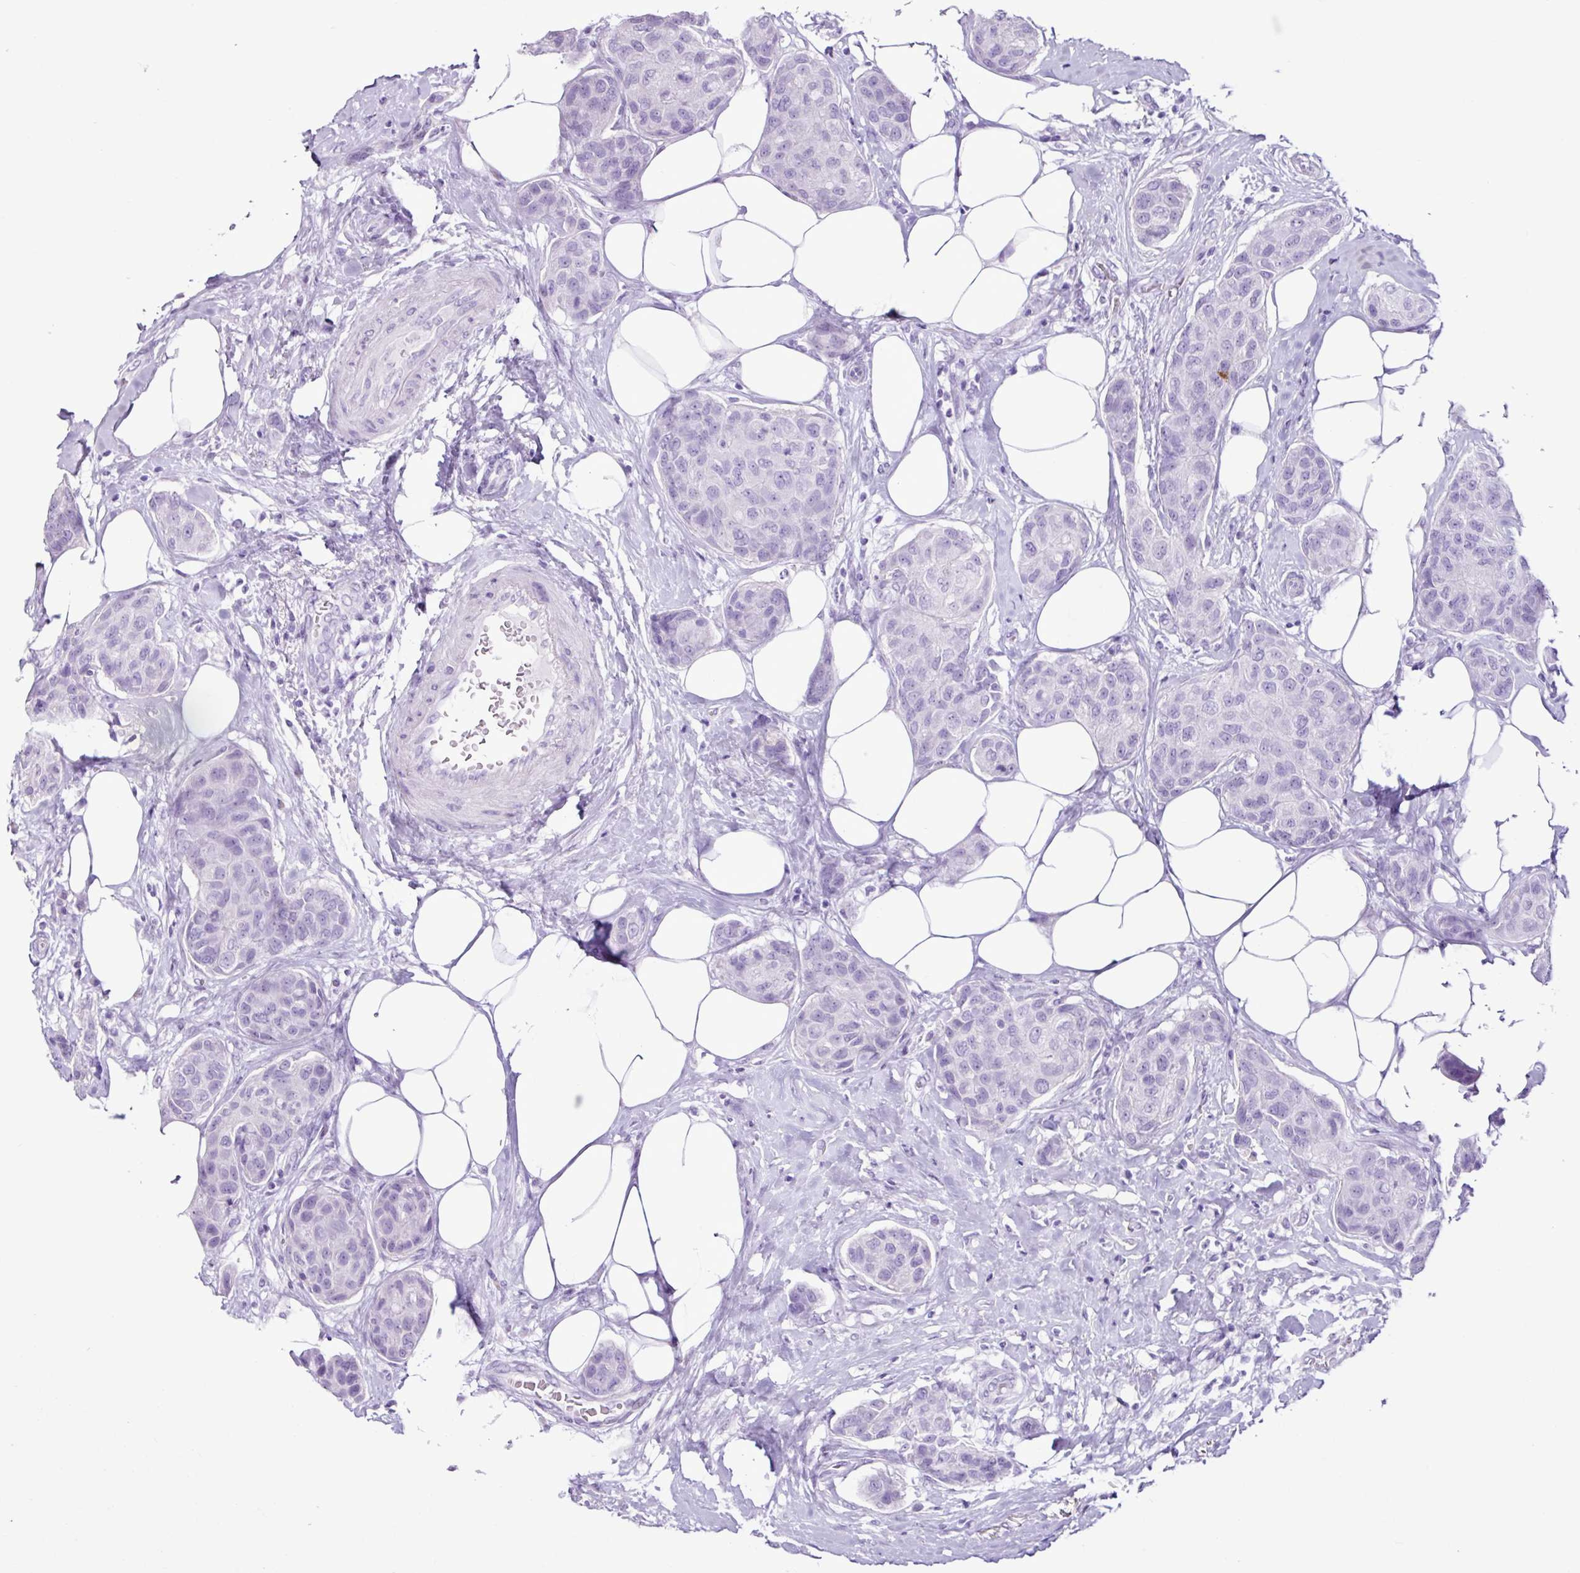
{"staining": {"intensity": "negative", "quantity": "none", "location": "none"}, "tissue": "breast cancer", "cell_type": "Tumor cells", "image_type": "cancer", "snomed": [{"axis": "morphology", "description": "Duct carcinoma"}, {"axis": "topography", "description": "Breast"}, {"axis": "topography", "description": "Lymph node"}], "caption": "Breast cancer stained for a protein using IHC exhibits no positivity tumor cells.", "gene": "PGR", "patient": {"sex": "female", "age": 80}}